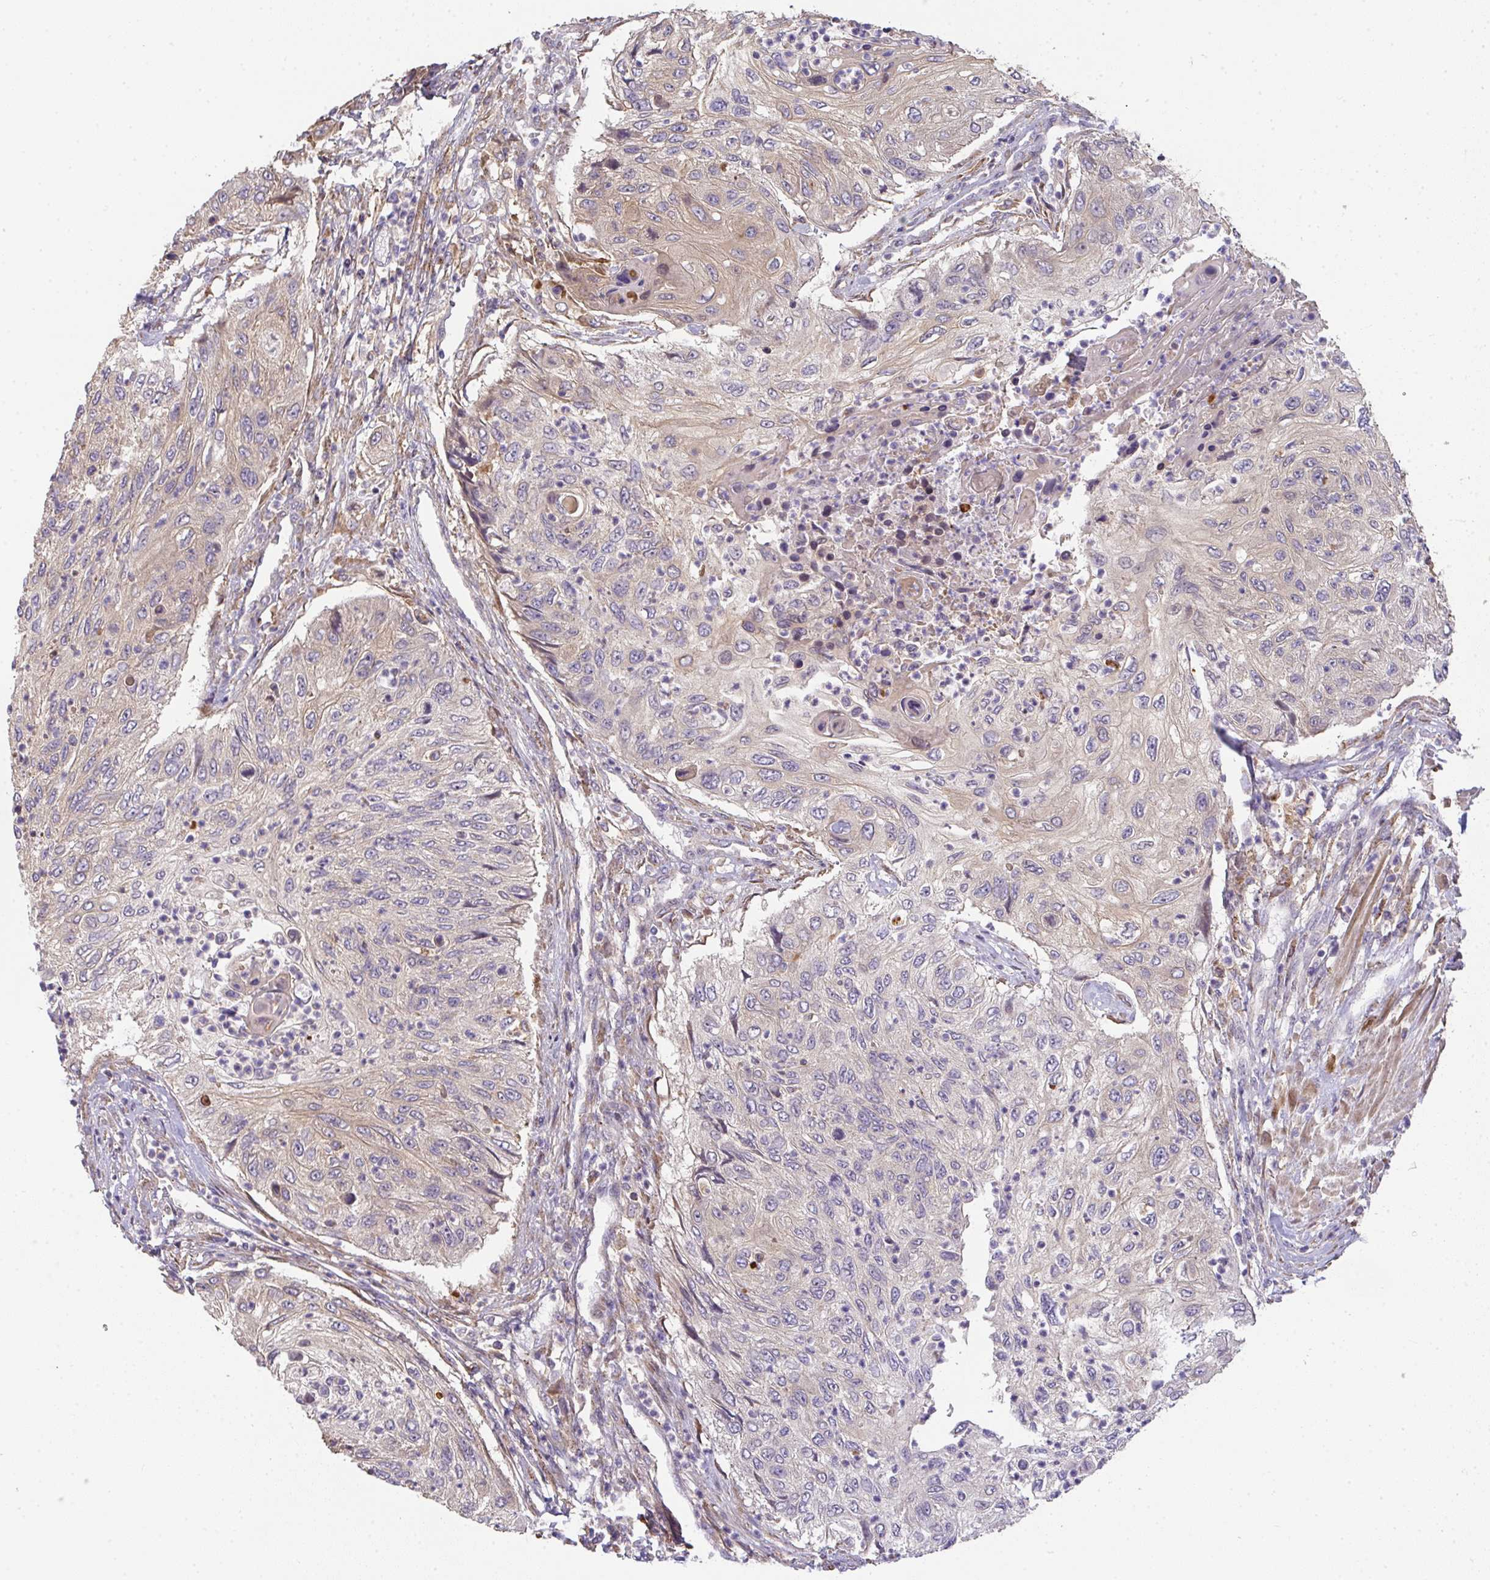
{"staining": {"intensity": "weak", "quantity": "<25%", "location": "cytoplasmic/membranous"}, "tissue": "urothelial cancer", "cell_type": "Tumor cells", "image_type": "cancer", "snomed": [{"axis": "morphology", "description": "Urothelial carcinoma, High grade"}, {"axis": "topography", "description": "Urinary bladder"}], "caption": "This photomicrograph is of urothelial cancer stained with immunohistochemistry to label a protein in brown with the nuclei are counter-stained blue. There is no staining in tumor cells.", "gene": "EEF1AKMT1", "patient": {"sex": "female", "age": 60}}